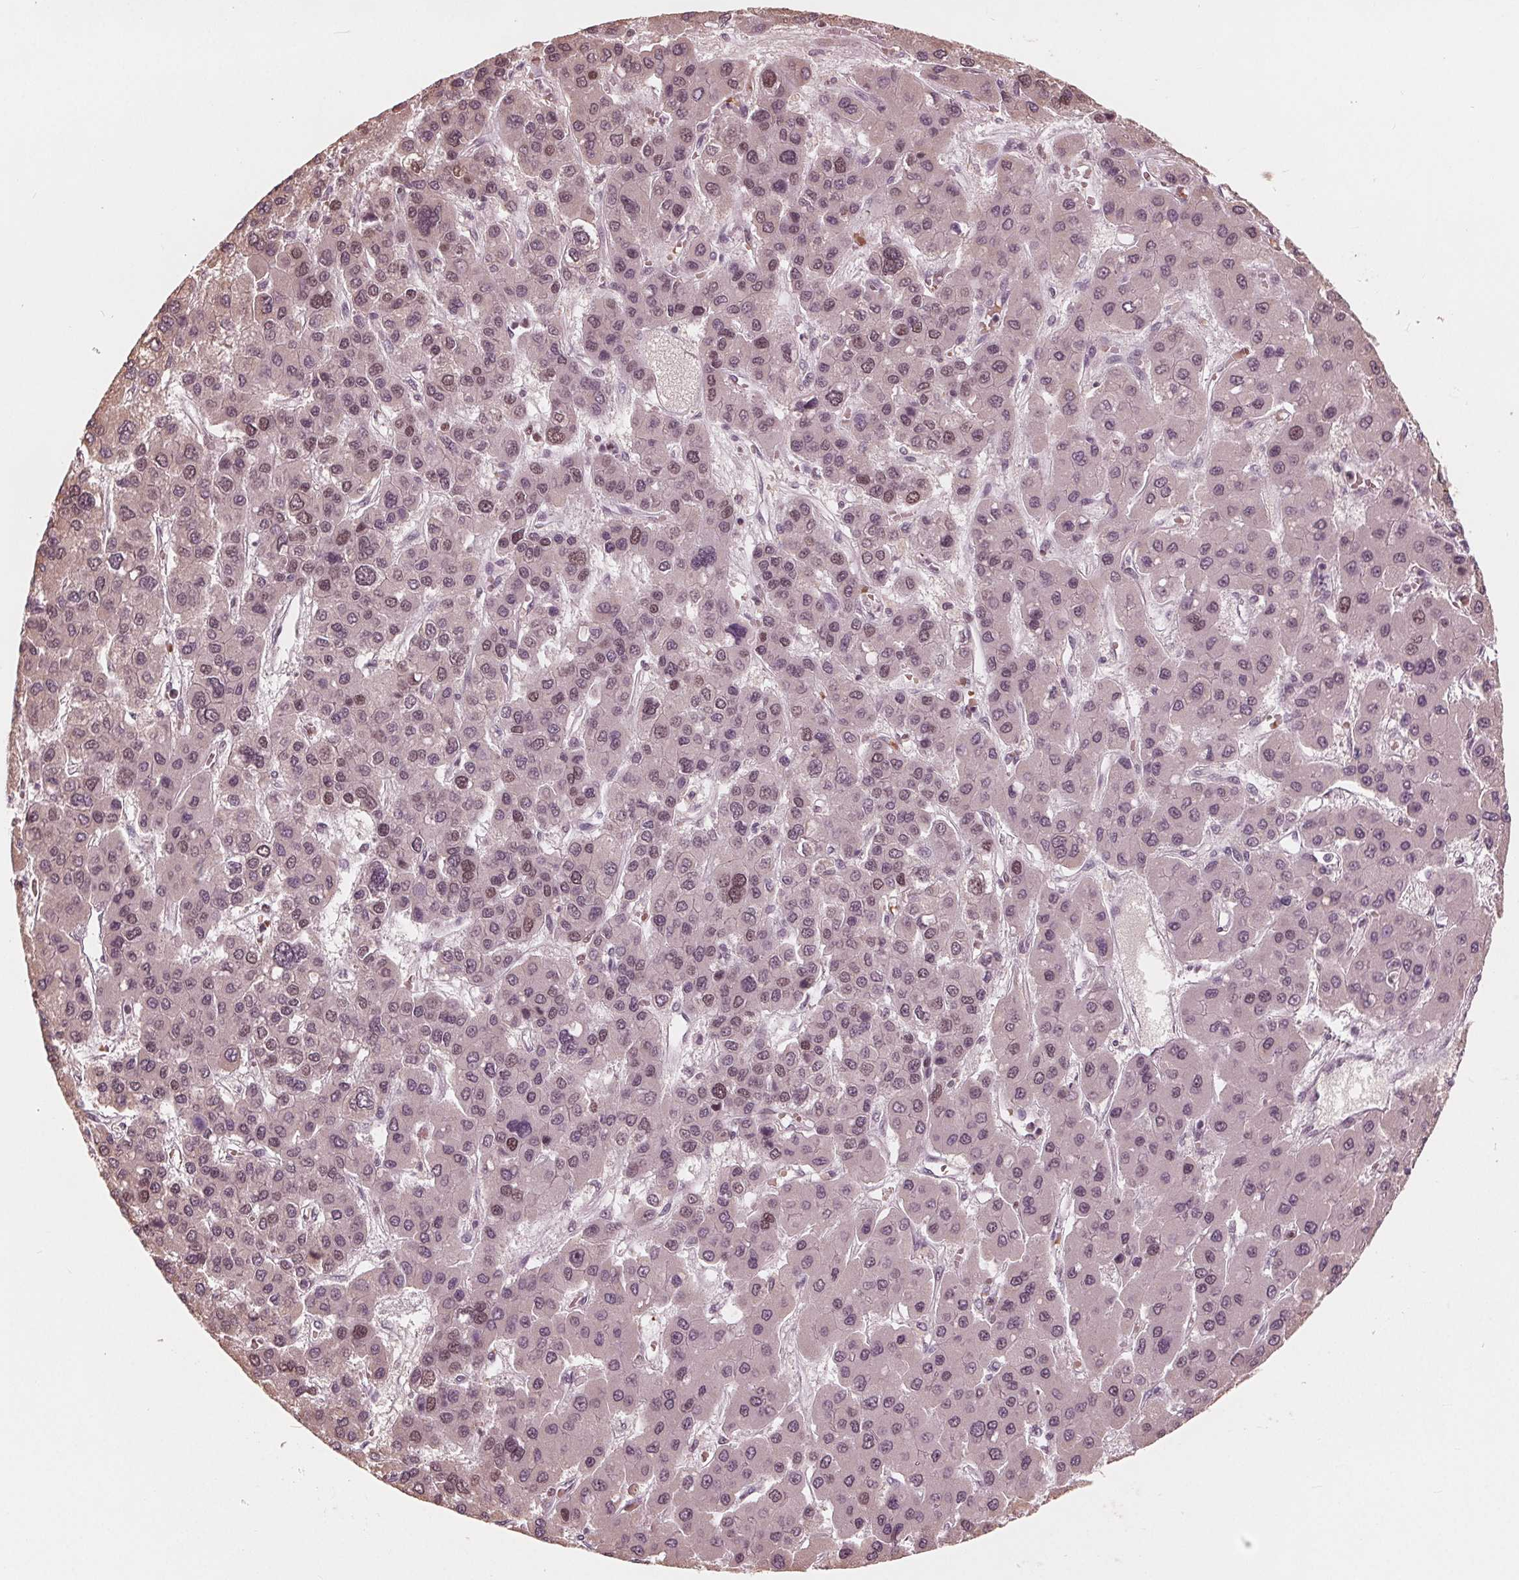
{"staining": {"intensity": "weak", "quantity": "<25%", "location": "nuclear"}, "tissue": "liver cancer", "cell_type": "Tumor cells", "image_type": "cancer", "snomed": [{"axis": "morphology", "description": "Carcinoma, Hepatocellular, NOS"}, {"axis": "topography", "description": "Liver"}], "caption": "There is no significant staining in tumor cells of liver cancer (hepatocellular carcinoma).", "gene": "HIRIP3", "patient": {"sex": "female", "age": 41}}